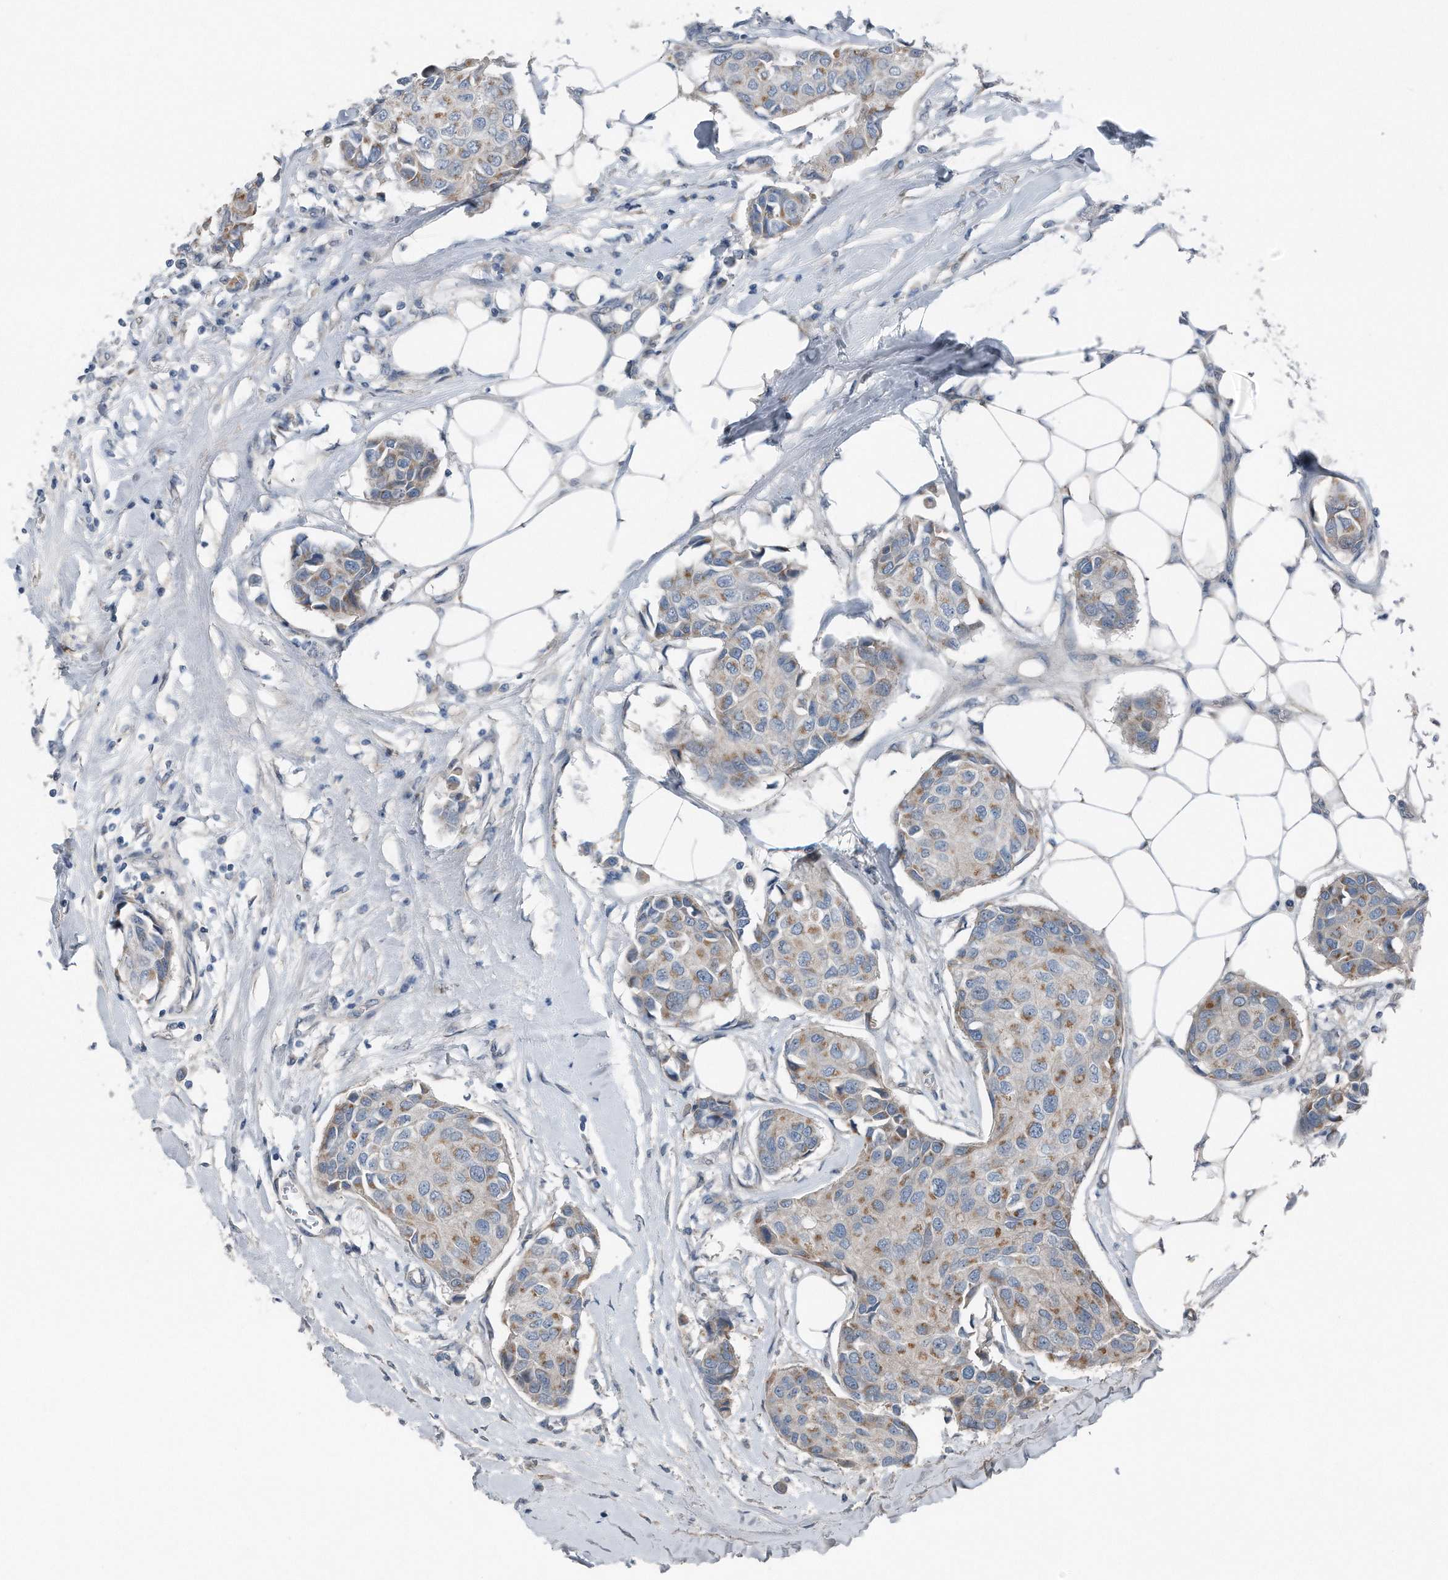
{"staining": {"intensity": "moderate", "quantity": "<25%", "location": "cytoplasmic/membranous"}, "tissue": "breast cancer", "cell_type": "Tumor cells", "image_type": "cancer", "snomed": [{"axis": "morphology", "description": "Duct carcinoma"}, {"axis": "topography", "description": "Breast"}], "caption": "Tumor cells display low levels of moderate cytoplasmic/membranous expression in about <25% of cells in intraductal carcinoma (breast).", "gene": "YRDC", "patient": {"sex": "female", "age": 80}}